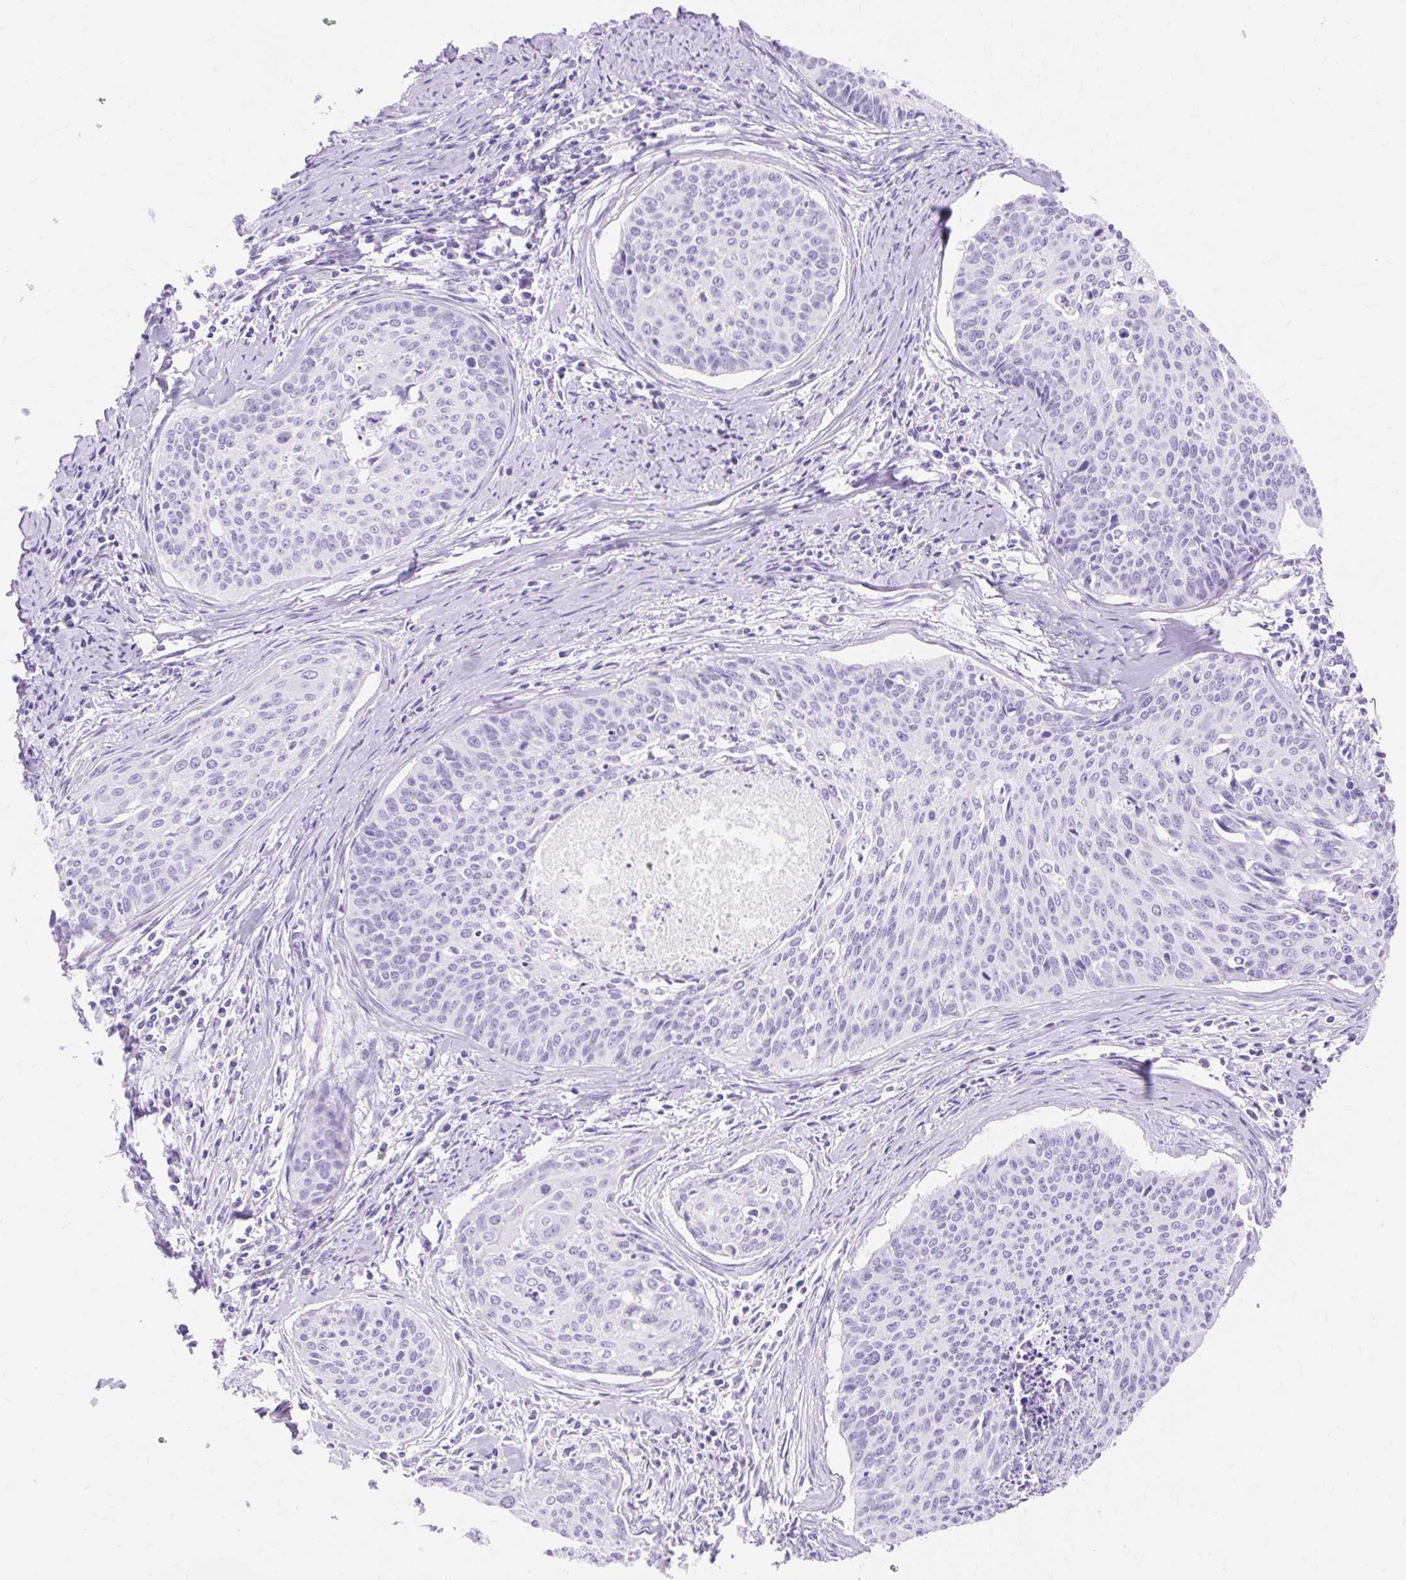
{"staining": {"intensity": "negative", "quantity": "none", "location": "none"}, "tissue": "cervical cancer", "cell_type": "Tumor cells", "image_type": "cancer", "snomed": [{"axis": "morphology", "description": "Squamous cell carcinoma, NOS"}, {"axis": "topography", "description": "Cervix"}], "caption": "Immunohistochemical staining of human cervical cancer (squamous cell carcinoma) demonstrates no significant staining in tumor cells.", "gene": "MBP", "patient": {"sex": "female", "age": 55}}